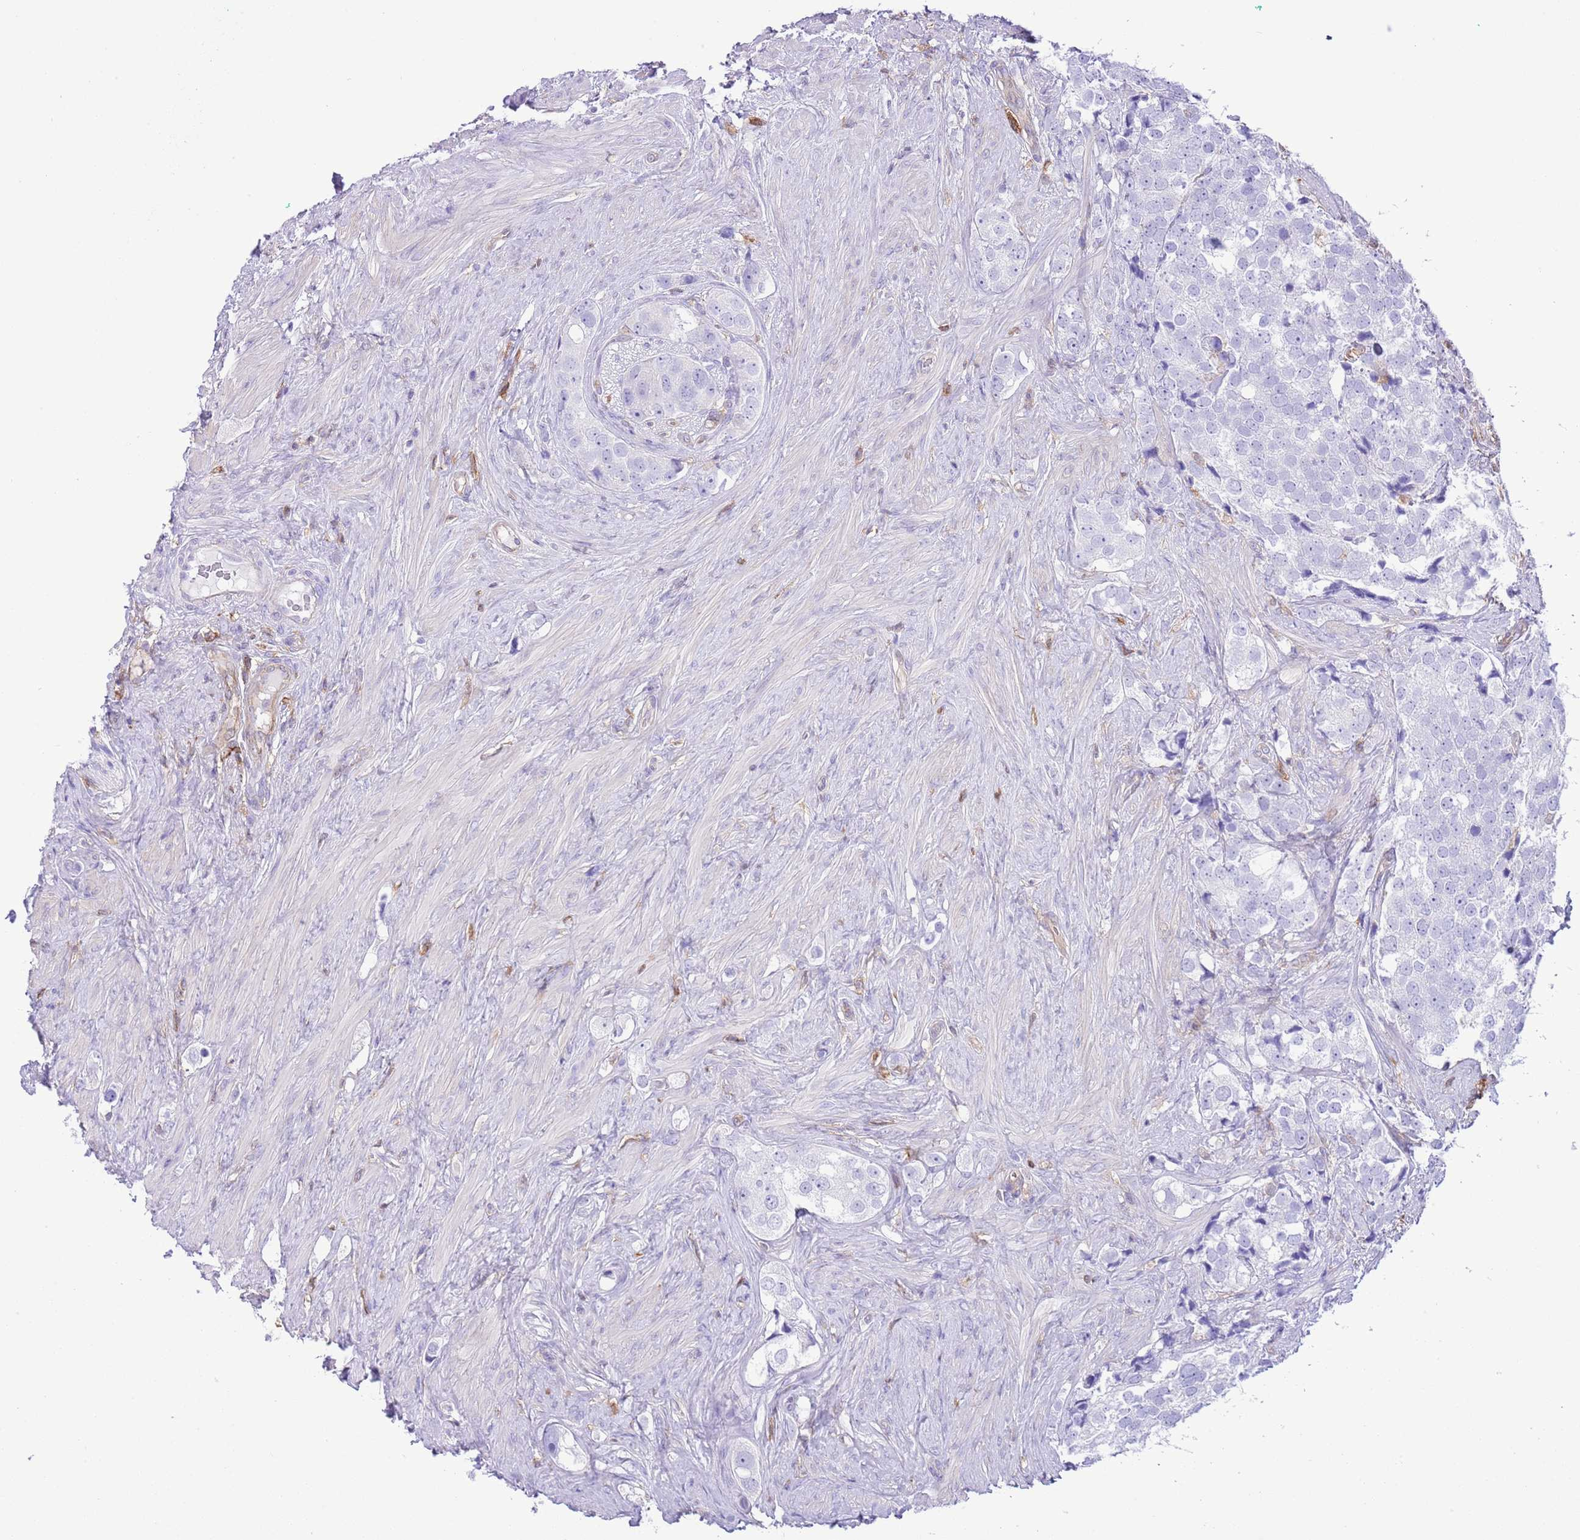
{"staining": {"intensity": "negative", "quantity": "none", "location": "none"}, "tissue": "prostate cancer", "cell_type": "Tumor cells", "image_type": "cancer", "snomed": [{"axis": "morphology", "description": "Adenocarcinoma, High grade"}, {"axis": "topography", "description": "Prostate"}], "caption": "Prostate cancer (adenocarcinoma (high-grade)) was stained to show a protein in brown. There is no significant staining in tumor cells. Nuclei are stained in blue.", "gene": "EFHD2", "patient": {"sex": "male", "age": 49}}